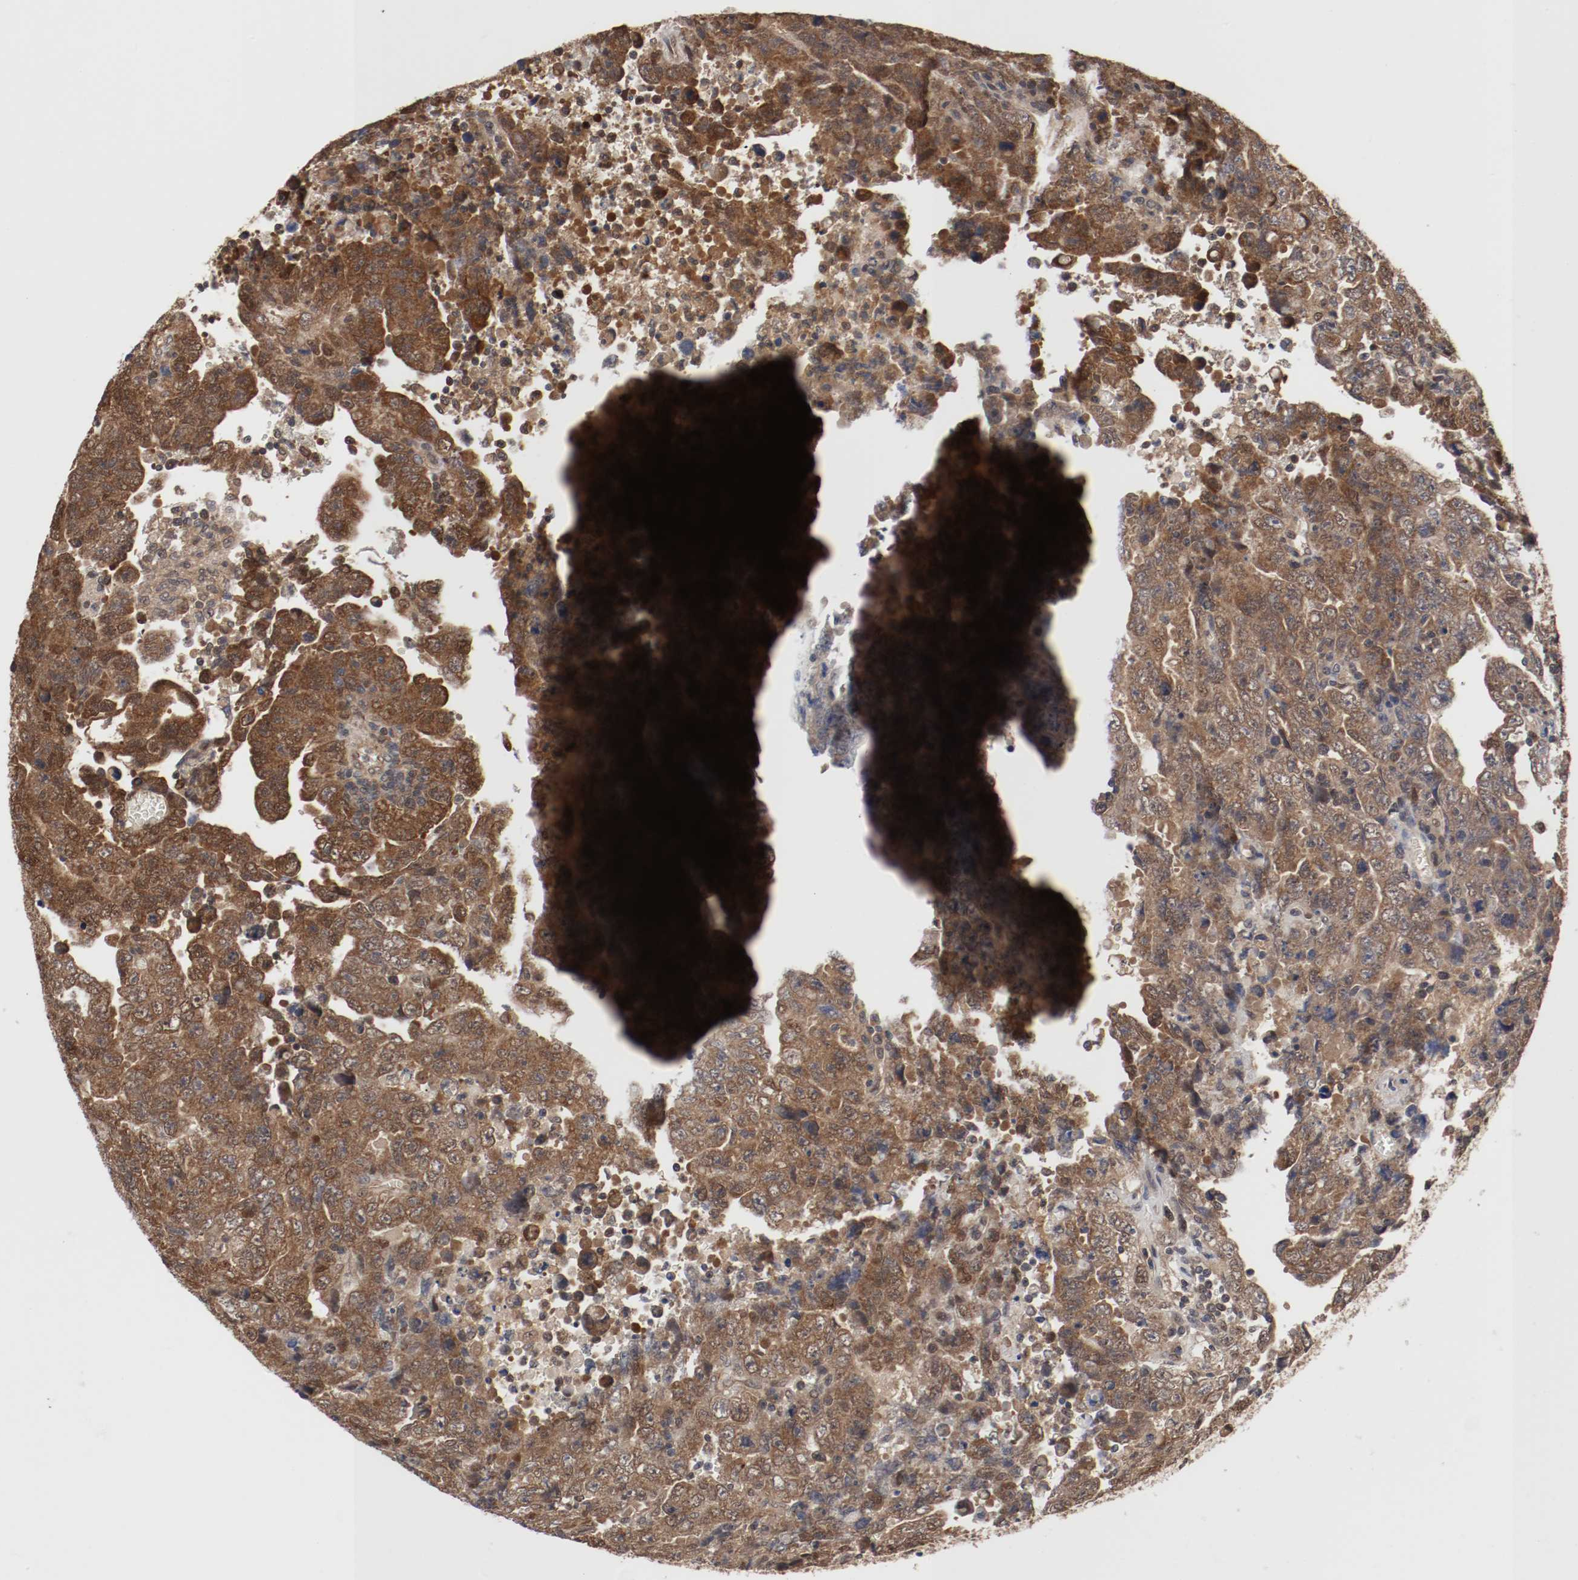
{"staining": {"intensity": "strong", "quantity": ">75%", "location": "cytoplasmic/membranous"}, "tissue": "testis cancer", "cell_type": "Tumor cells", "image_type": "cancer", "snomed": [{"axis": "morphology", "description": "Carcinoma, Embryonal, NOS"}, {"axis": "topography", "description": "Testis"}], "caption": "The photomicrograph demonstrates staining of testis embryonal carcinoma, revealing strong cytoplasmic/membranous protein staining (brown color) within tumor cells.", "gene": "AFG3L2", "patient": {"sex": "male", "age": 28}}